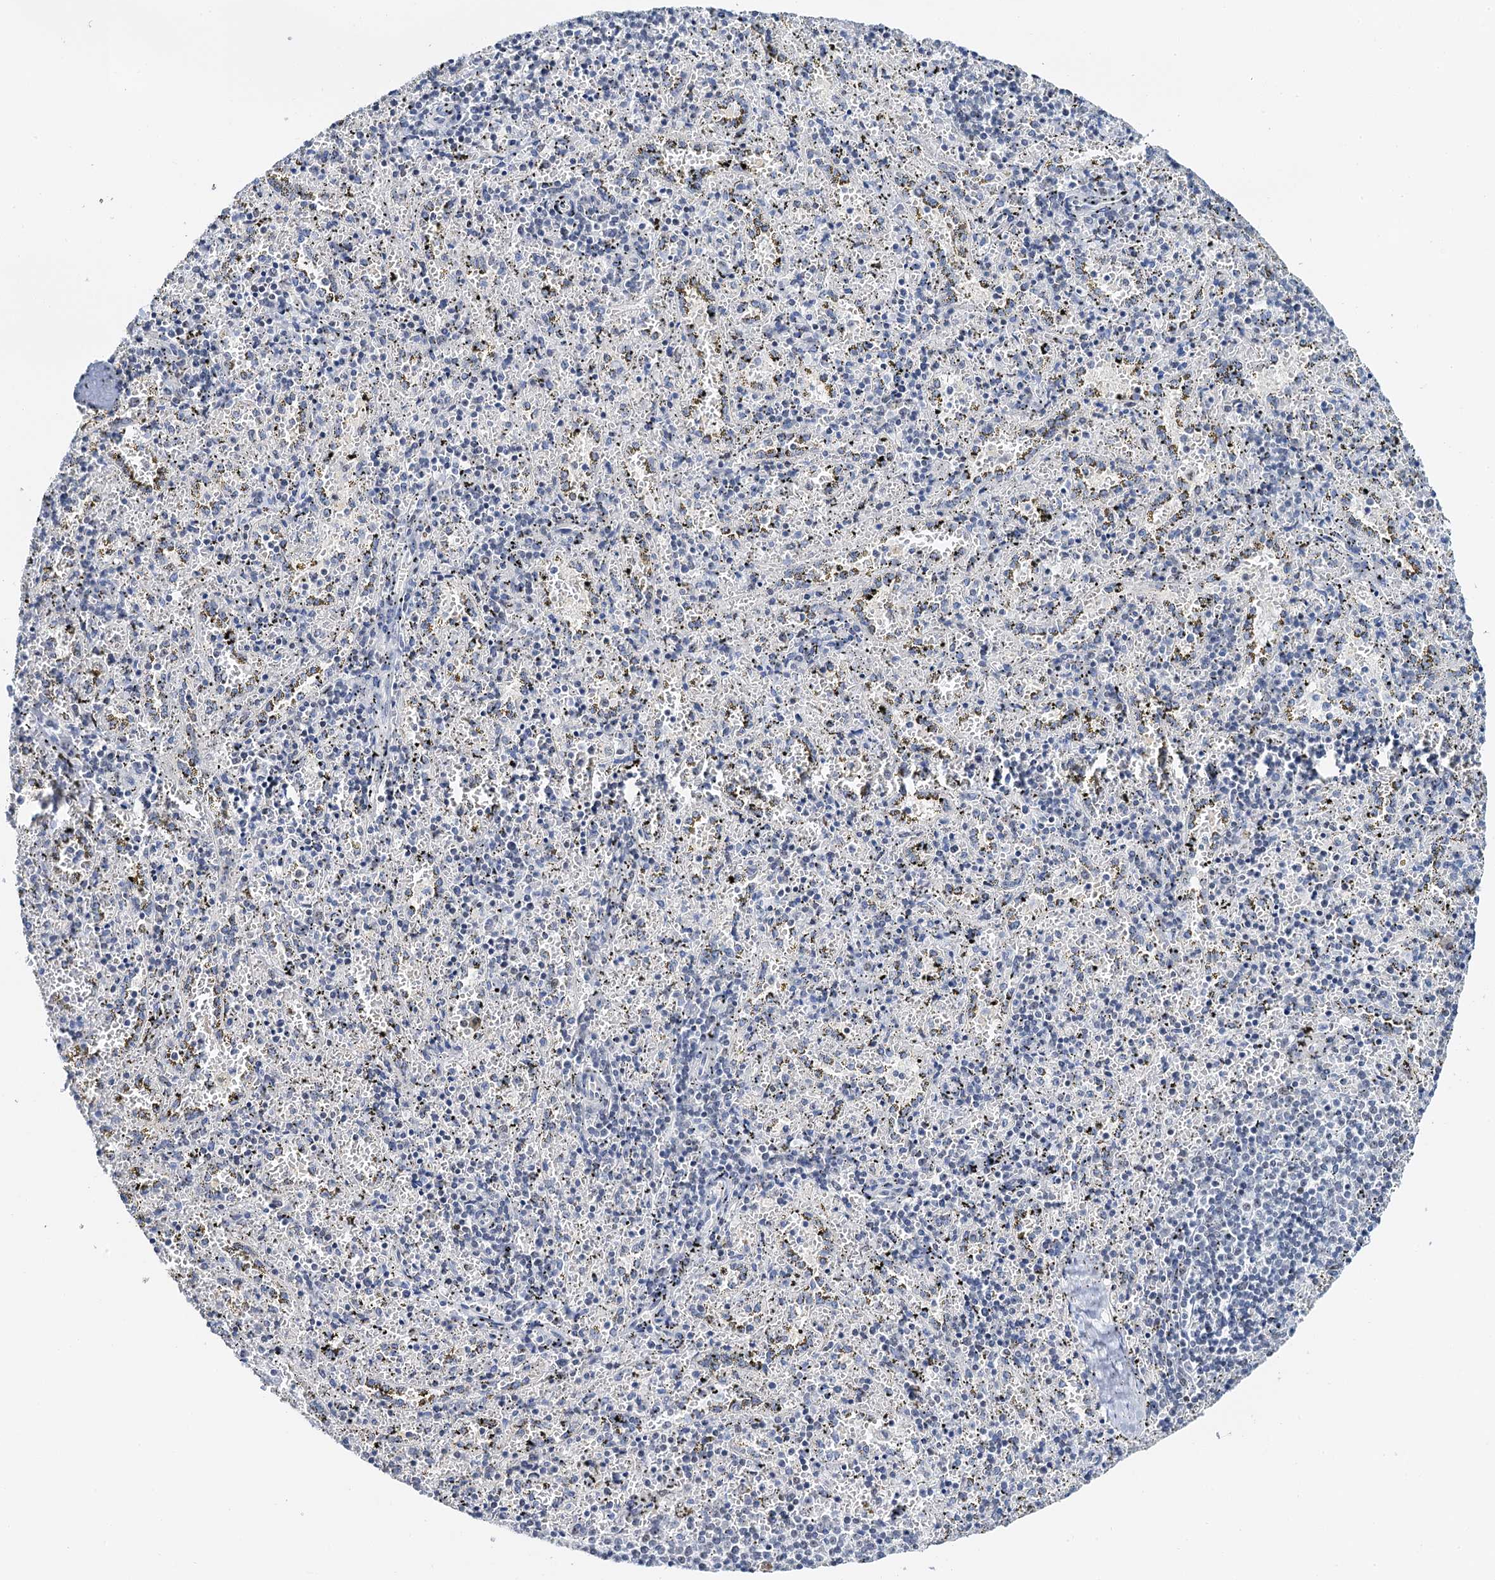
{"staining": {"intensity": "negative", "quantity": "none", "location": "none"}, "tissue": "spleen", "cell_type": "Cells in red pulp", "image_type": "normal", "snomed": [{"axis": "morphology", "description": "Normal tissue, NOS"}, {"axis": "topography", "description": "Spleen"}], "caption": "Protein analysis of benign spleen reveals no significant staining in cells in red pulp.", "gene": "NOP2", "patient": {"sex": "male", "age": 11}}